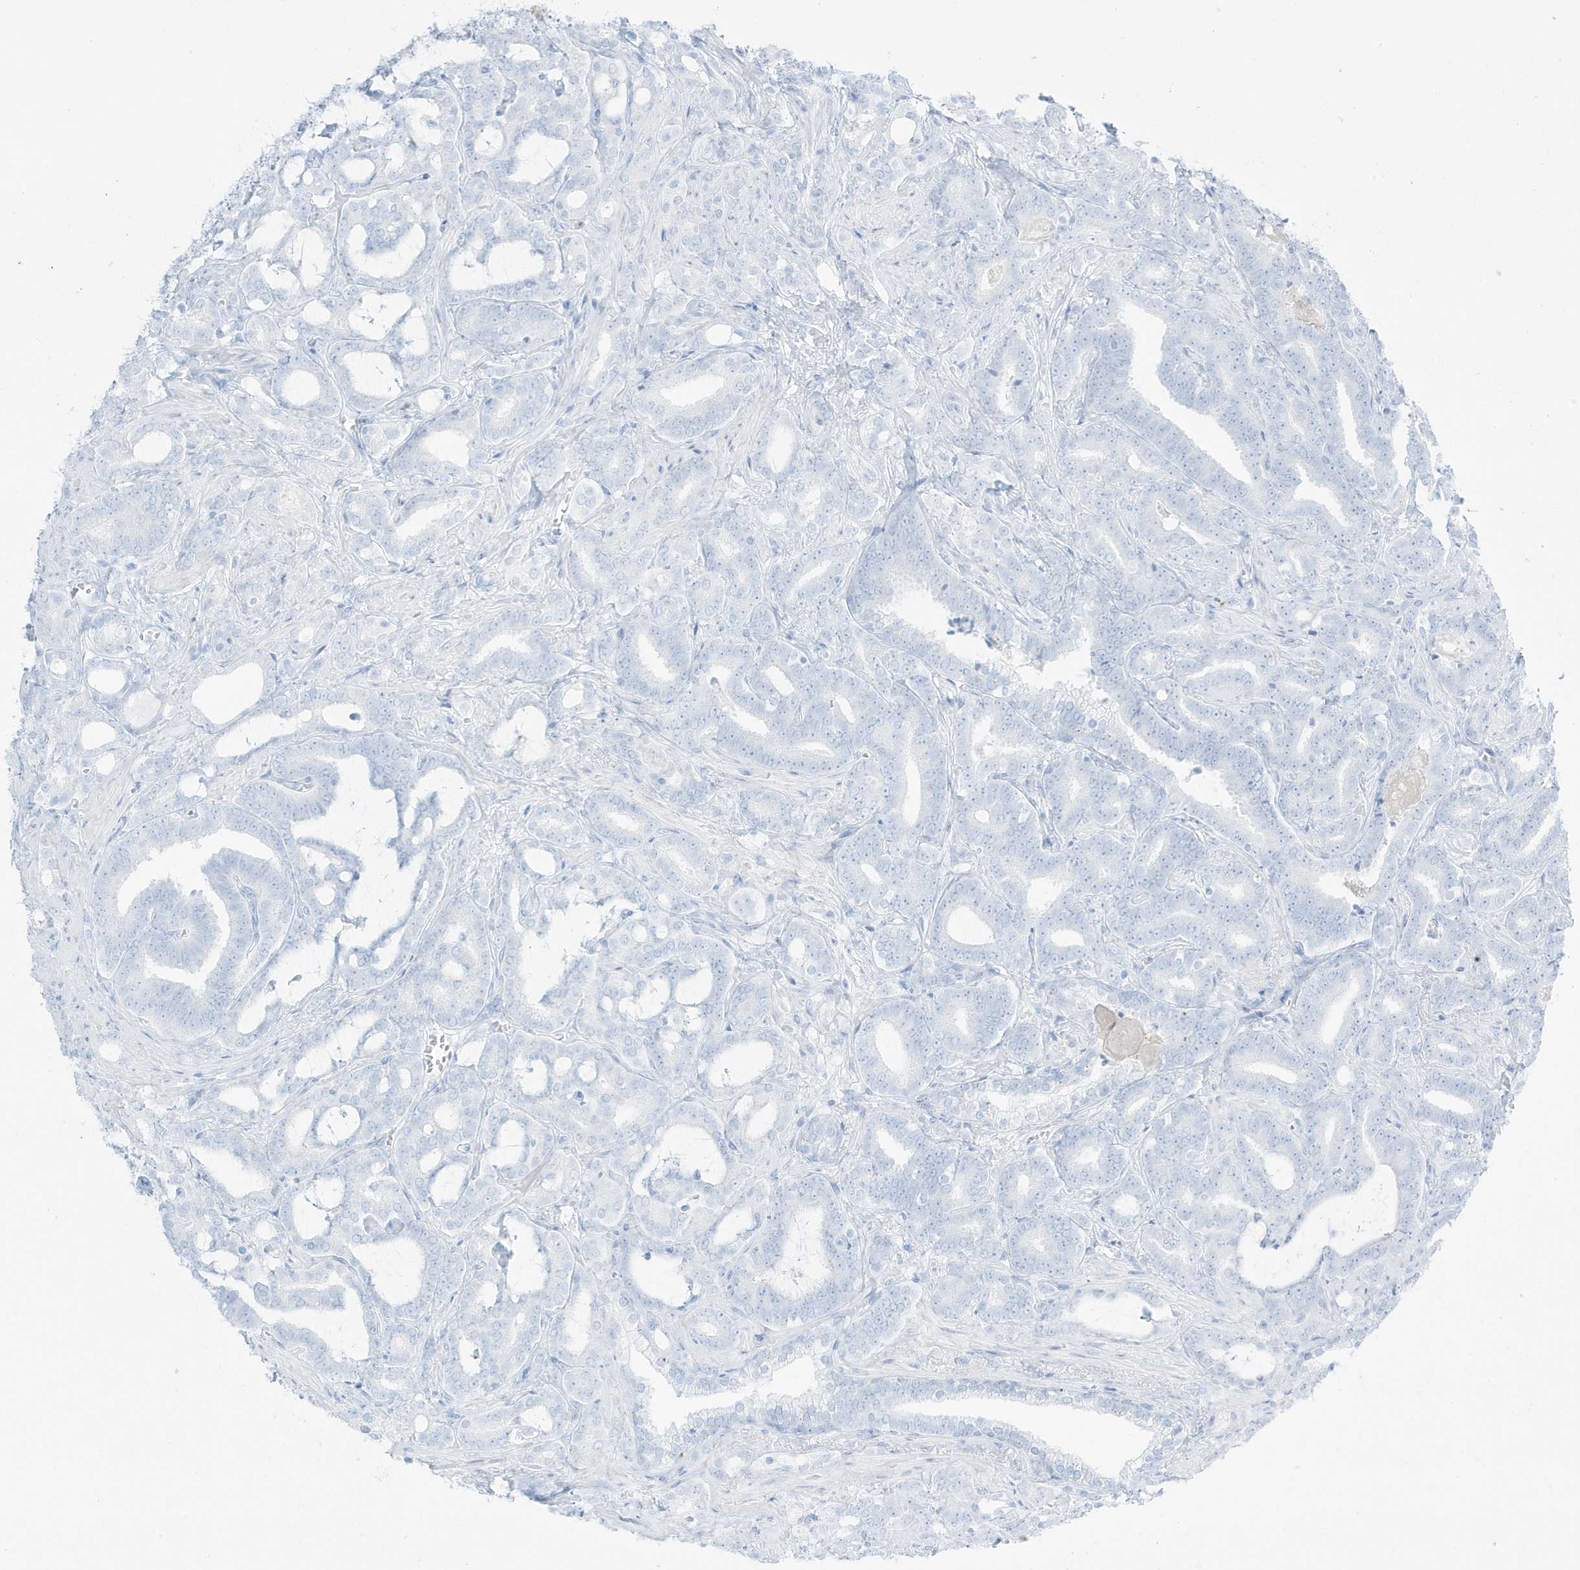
{"staining": {"intensity": "negative", "quantity": "none", "location": "none"}, "tissue": "prostate cancer", "cell_type": "Tumor cells", "image_type": "cancer", "snomed": [{"axis": "morphology", "description": "Adenocarcinoma, High grade"}, {"axis": "topography", "description": "Prostate and seminal vesicle, NOS"}], "caption": "IHC of prostate adenocarcinoma (high-grade) exhibits no positivity in tumor cells.", "gene": "SLC22A13", "patient": {"sex": "male", "age": 67}}